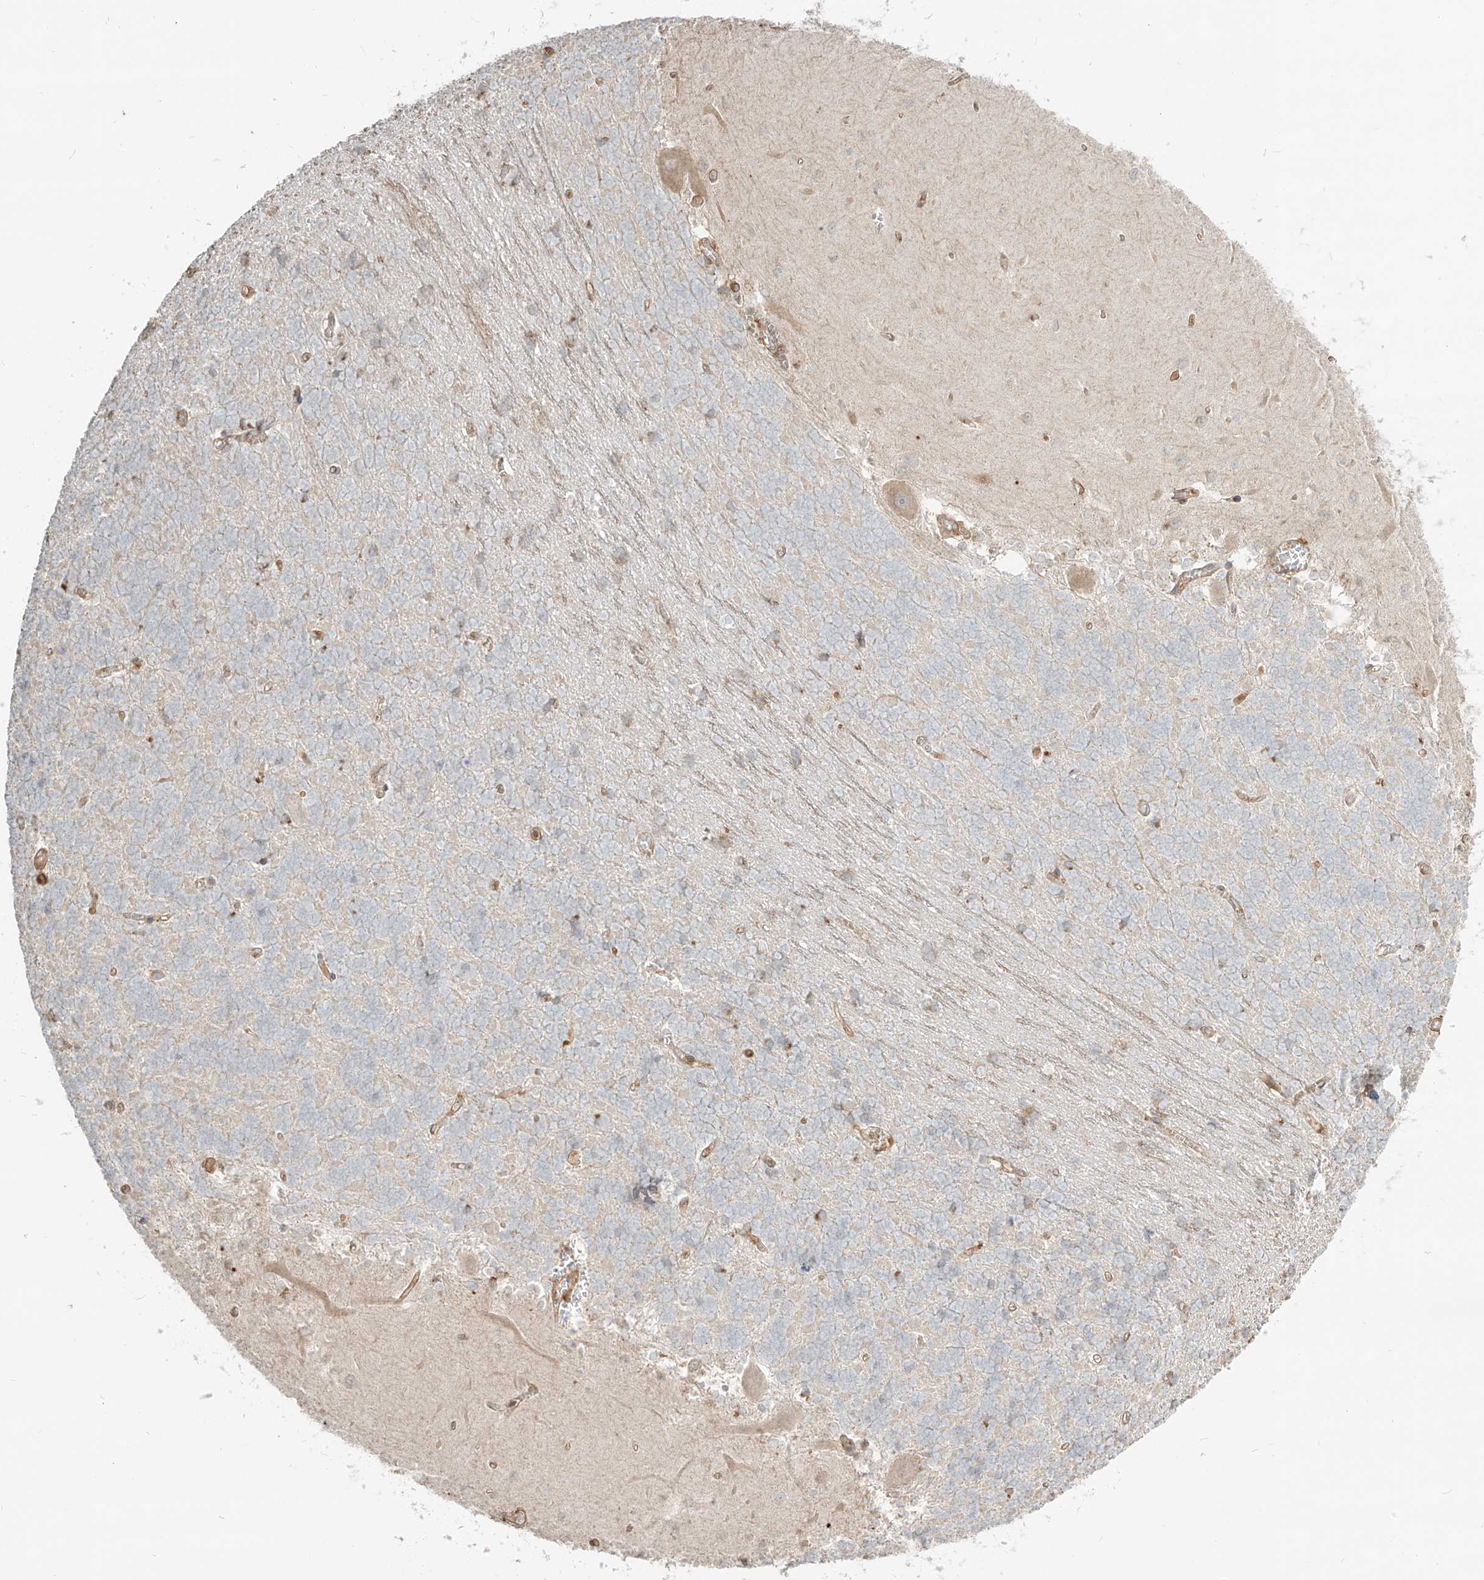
{"staining": {"intensity": "negative", "quantity": "none", "location": "none"}, "tissue": "cerebellum", "cell_type": "Cells in granular layer", "image_type": "normal", "snomed": [{"axis": "morphology", "description": "Normal tissue, NOS"}, {"axis": "topography", "description": "Cerebellum"}], "caption": "The histopathology image exhibits no staining of cells in granular layer in normal cerebellum.", "gene": "CCDC115", "patient": {"sex": "male", "age": 37}}